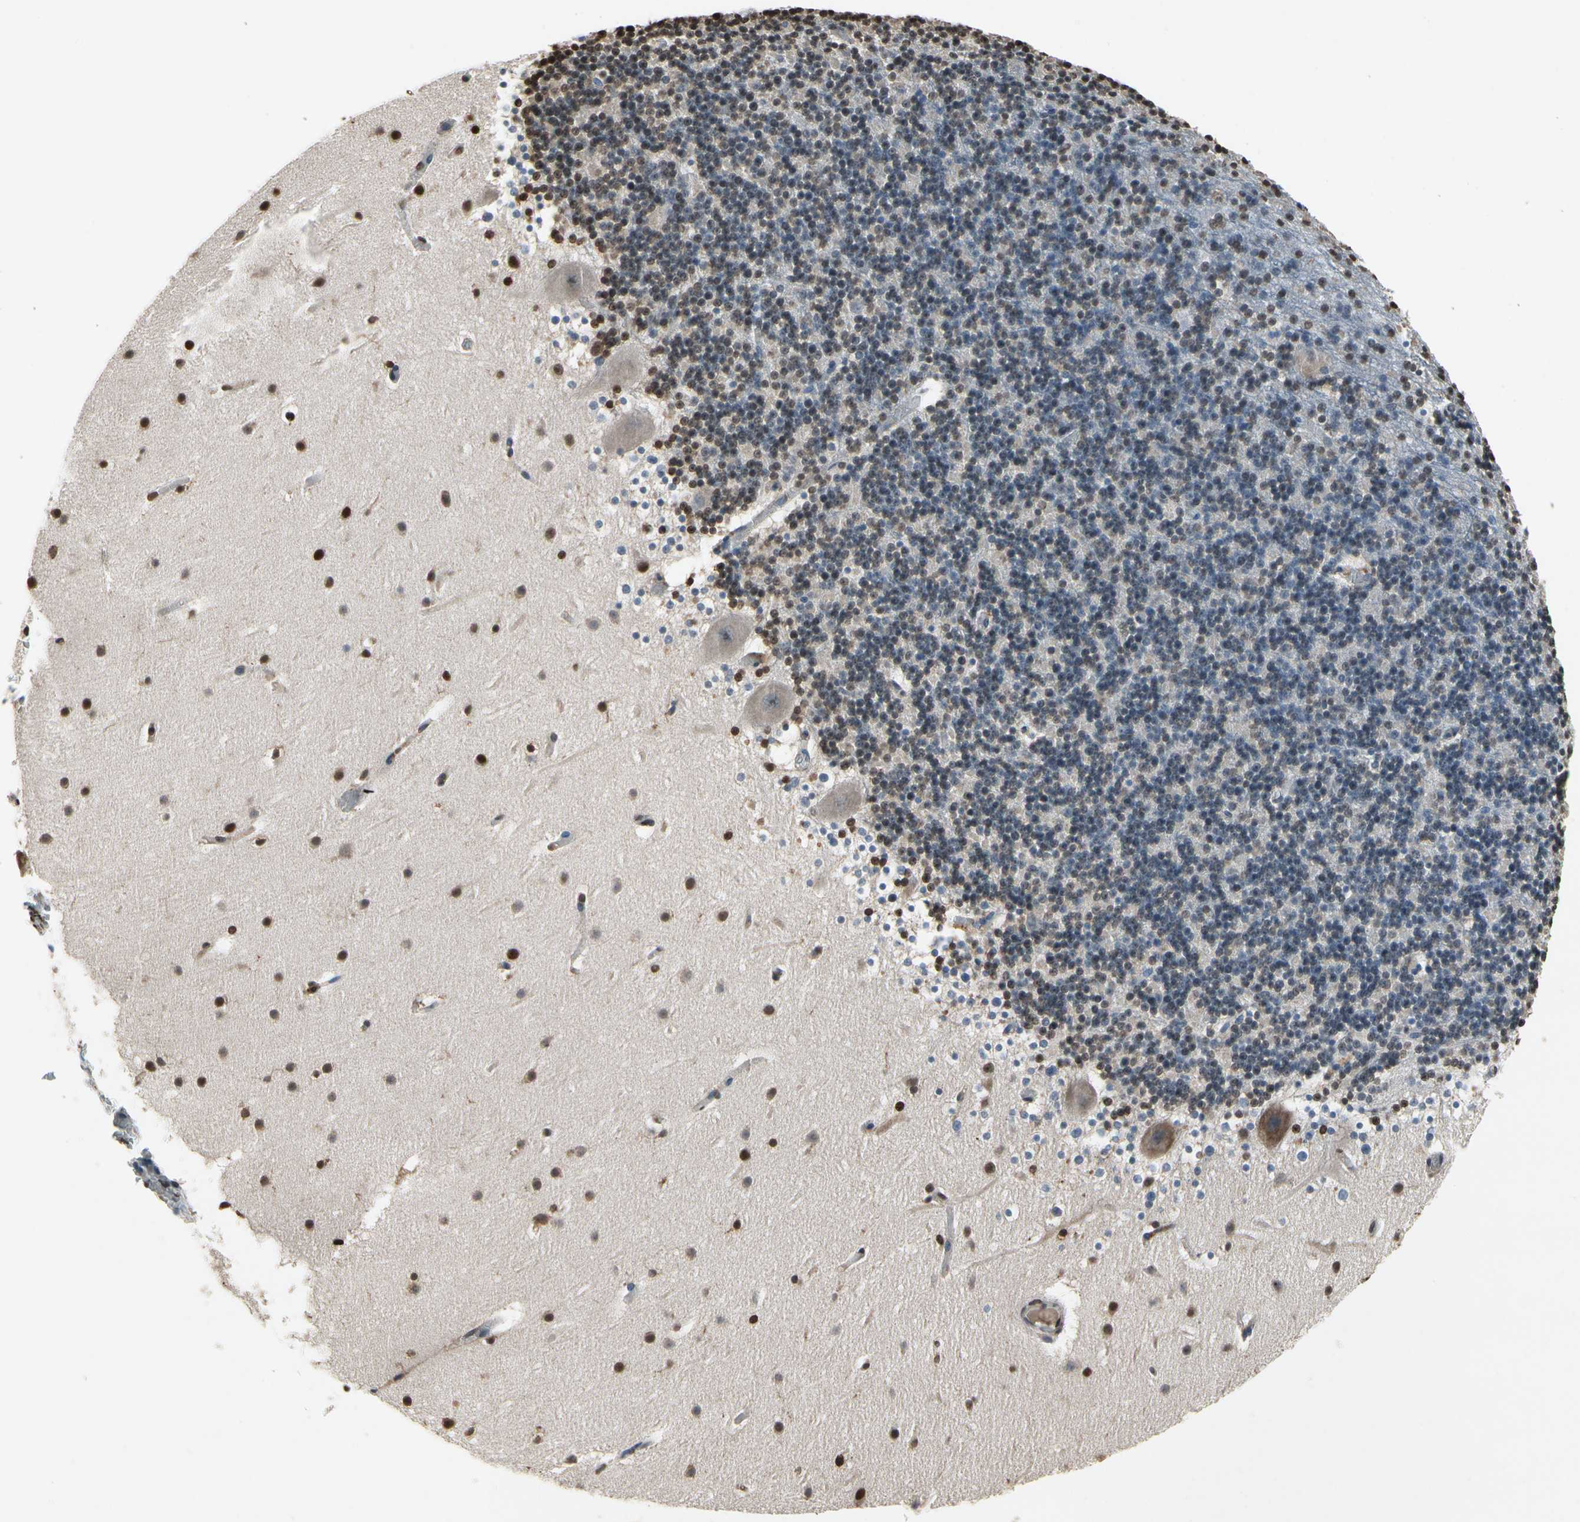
{"staining": {"intensity": "moderate", "quantity": "25%-75%", "location": "nuclear"}, "tissue": "cerebellum", "cell_type": "Cells in granular layer", "image_type": "normal", "snomed": [{"axis": "morphology", "description": "Normal tissue, NOS"}, {"axis": "topography", "description": "Cerebellum"}], "caption": "Immunohistochemistry (DAB (3,3'-diaminobenzidine)) staining of normal cerebellum reveals moderate nuclear protein staining in approximately 25%-75% of cells in granular layer.", "gene": "HIPK2", "patient": {"sex": "male", "age": 45}}